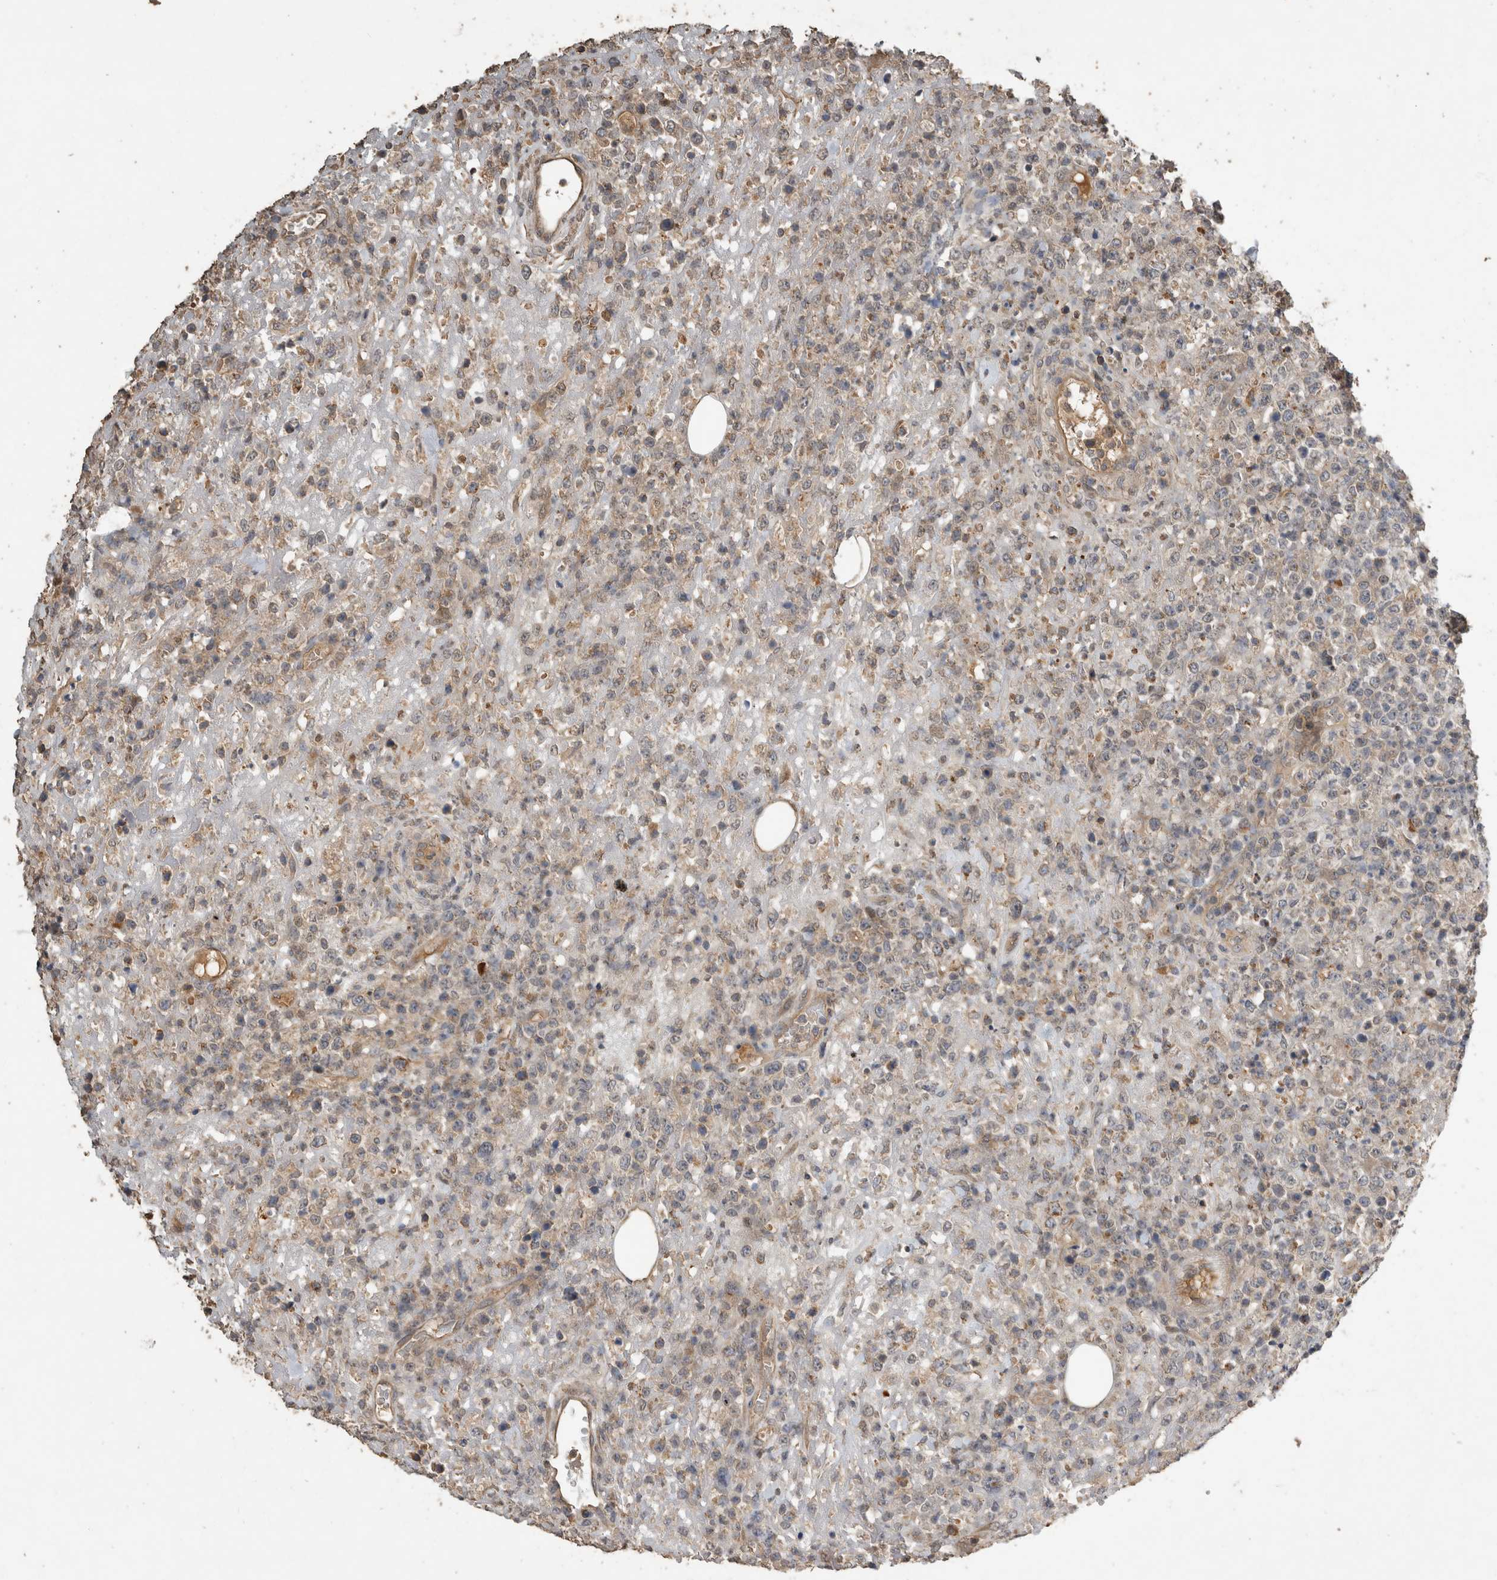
{"staining": {"intensity": "weak", "quantity": "25%-75%", "location": "cytoplasmic/membranous"}, "tissue": "lymphoma", "cell_type": "Tumor cells", "image_type": "cancer", "snomed": [{"axis": "morphology", "description": "Malignant lymphoma, non-Hodgkin's type, High grade"}, {"axis": "topography", "description": "Colon"}], "caption": "Immunohistochemistry (IHC) of lymphoma exhibits low levels of weak cytoplasmic/membranous expression in about 25%-75% of tumor cells. Ihc stains the protein of interest in brown and the nuclei are stained blue.", "gene": "RHPN1", "patient": {"sex": "female", "age": 53}}